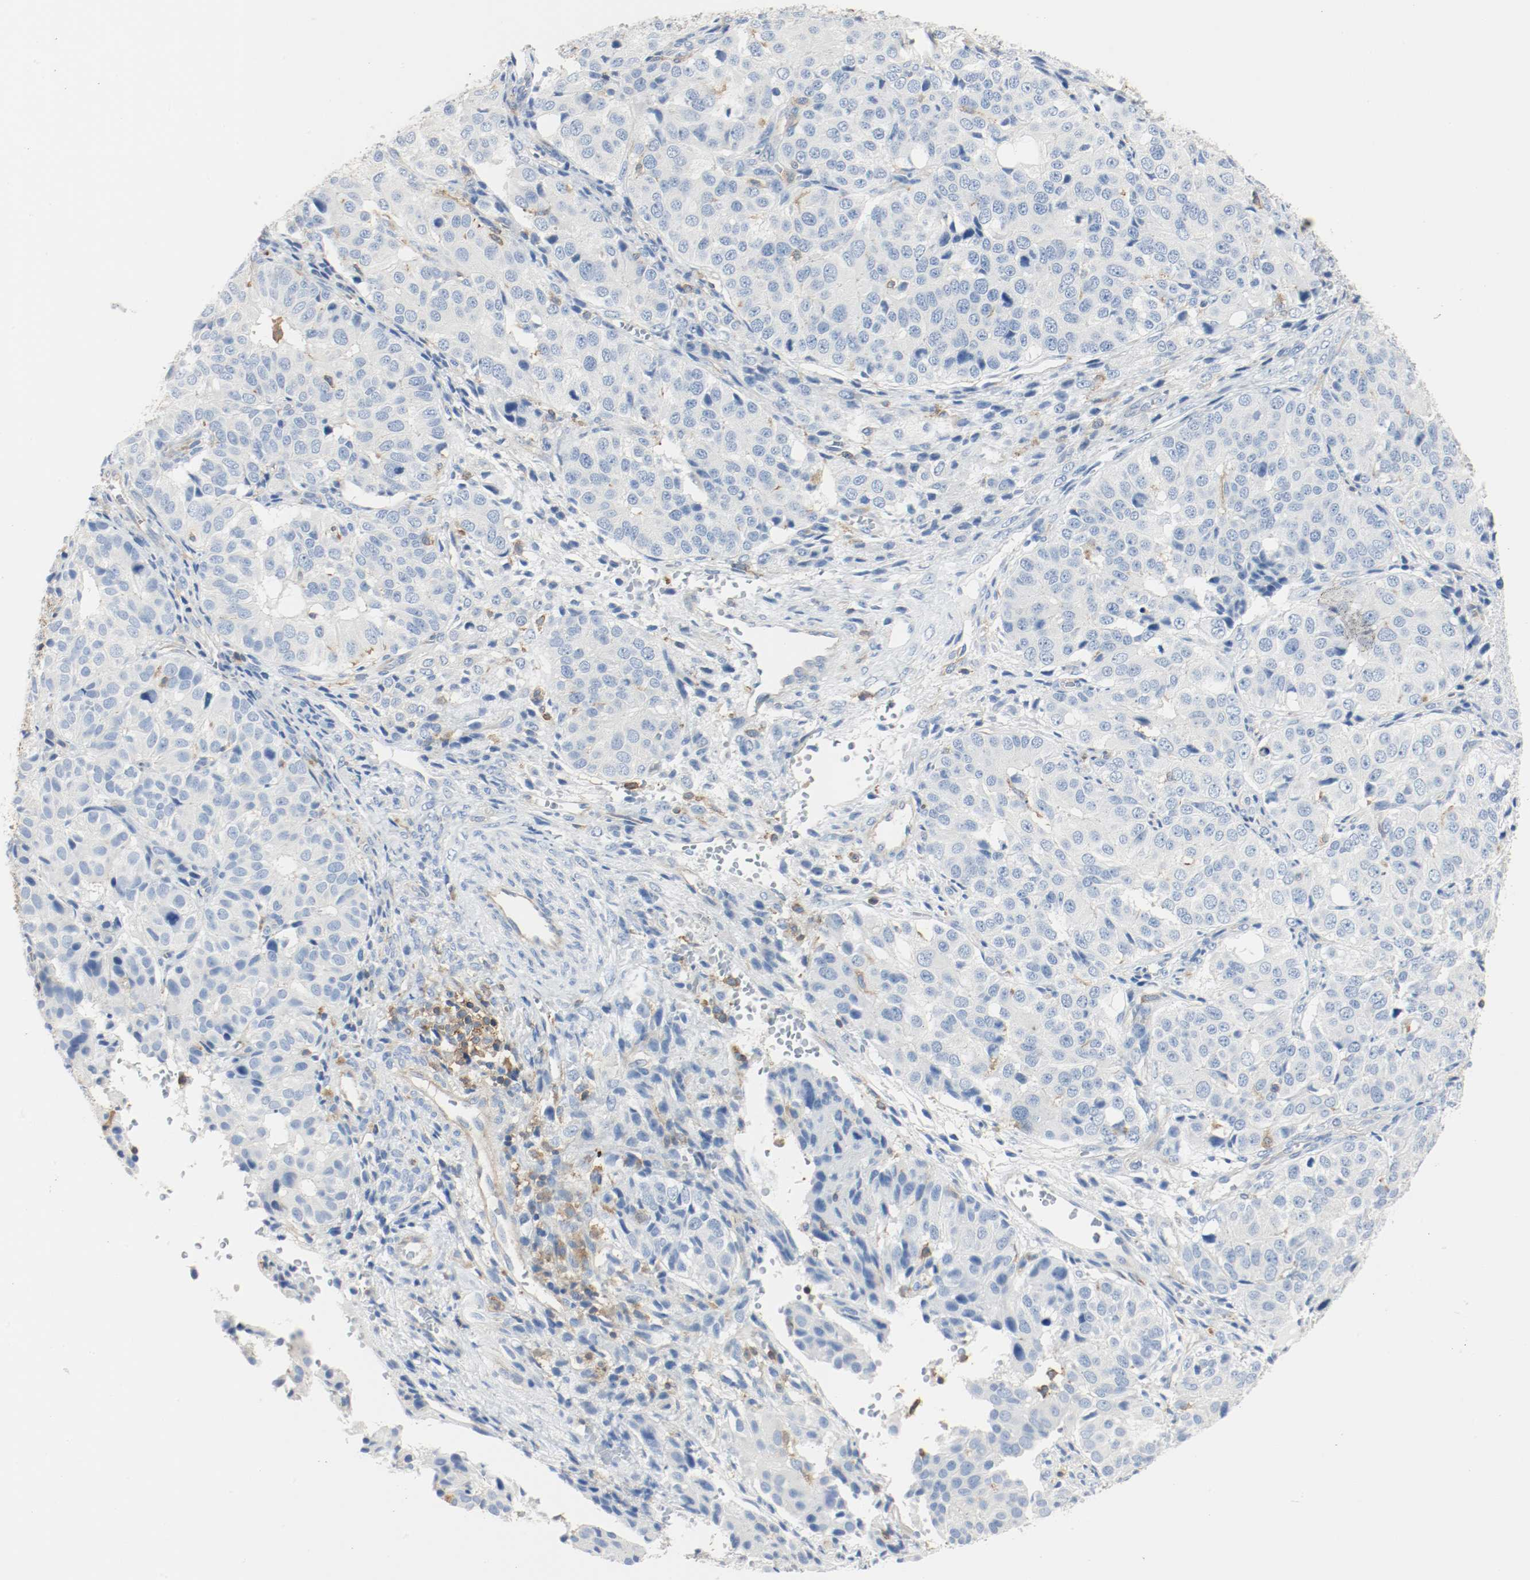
{"staining": {"intensity": "weak", "quantity": "25%-75%", "location": "cytoplasmic/membranous"}, "tissue": "ovarian cancer", "cell_type": "Tumor cells", "image_type": "cancer", "snomed": [{"axis": "morphology", "description": "Carcinoma, endometroid"}, {"axis": "topography", "description": "Ovary"}], "caption": "A low amount of weak cytoplasmic/membranous positivity is seen in approximately 25%-75% of tumor cells in ovarian endometroid carcinoma tissue.", "gene": "ARPC1B", "patient": {"sex": "female", "age": 51}}